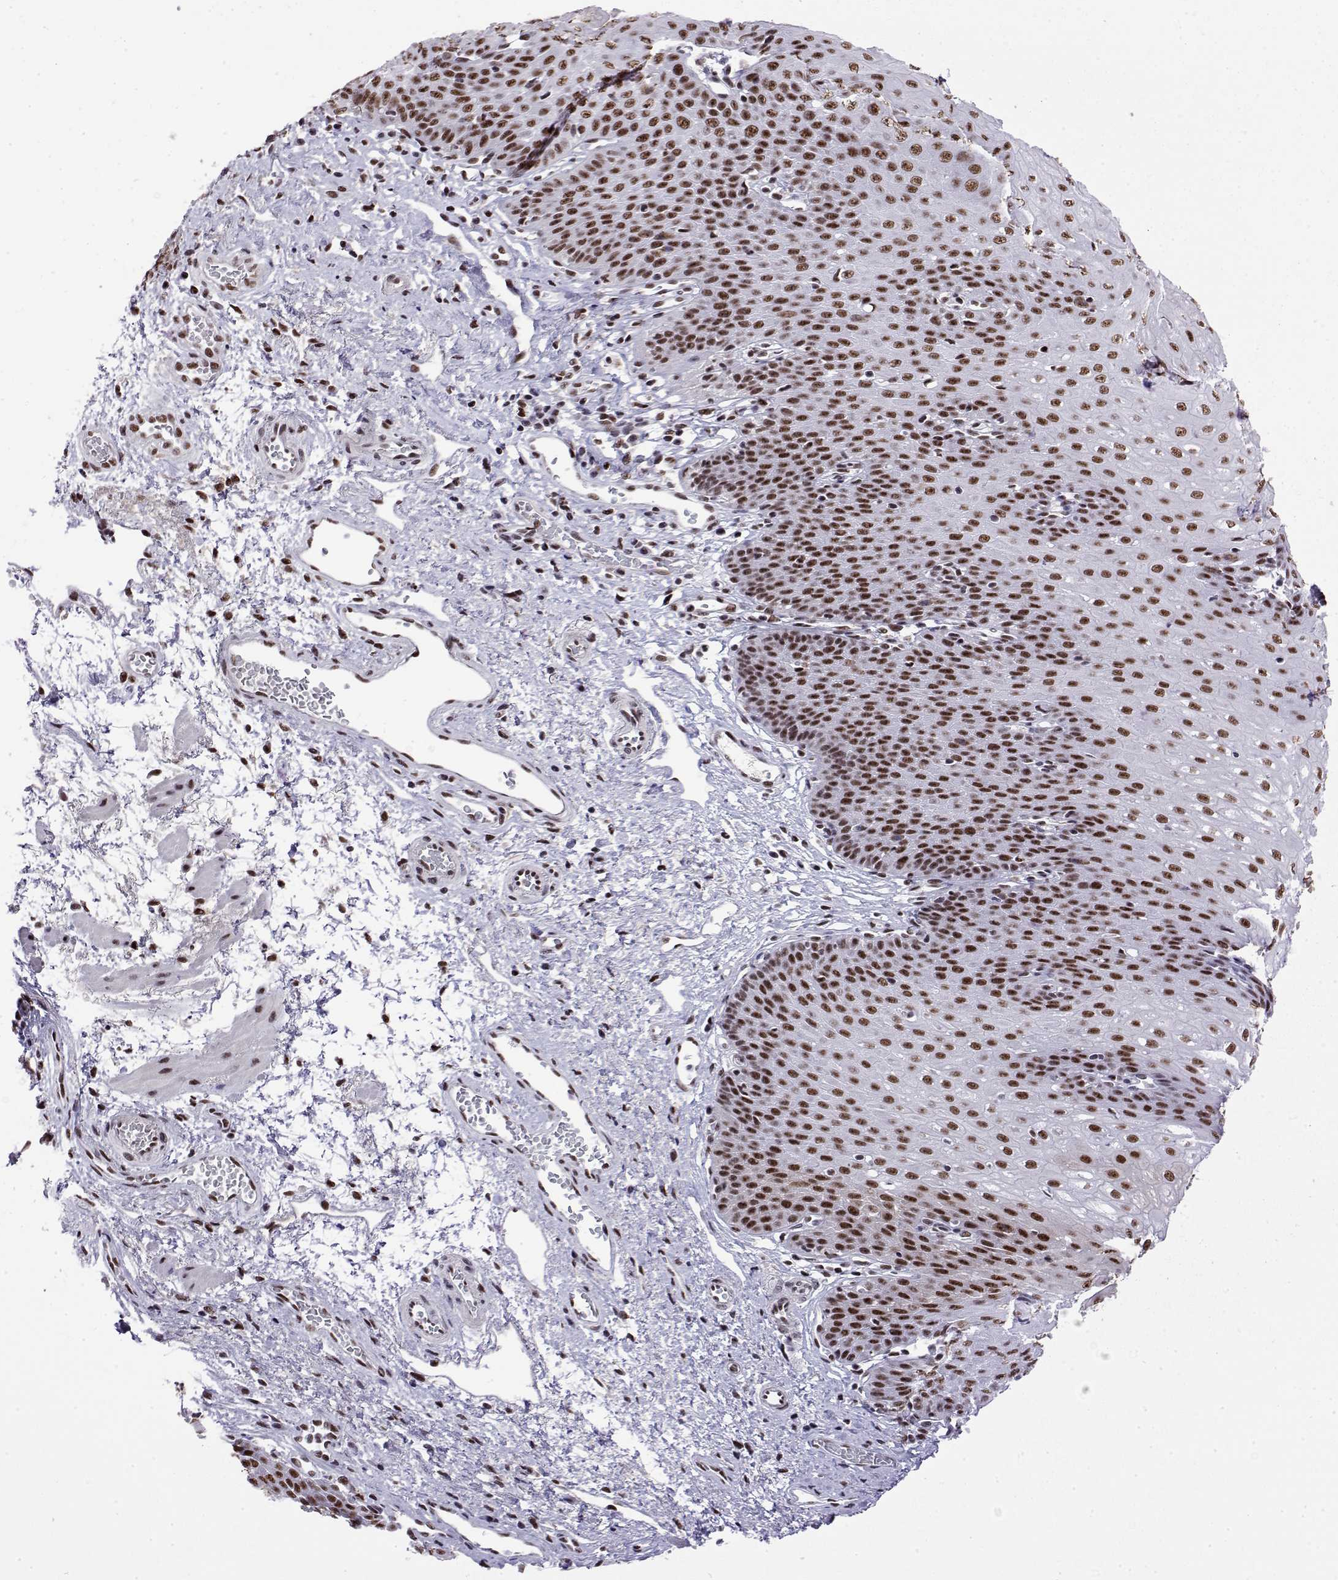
{"staining": {"intensity": "strong", "quantity": "25%-75%", "location": "nuclear"}, "tissue": "esophagus", "cell_type": "Squamous epithelial cells", "image_type": "normal", "snomed": [{"axis": "morphology", "description": "Normal tissue, NOS"}, {"axis": "topography", "description": "Esophagus"}], "caption": "This micrograph demonstrates IHC staining of normal human esophagus, with high strong nuclear positivity in about 25%-75% of squamous epithelial cells.", "gene": "POLDIP3", "patient": {"sex": "male", "age": 71}}